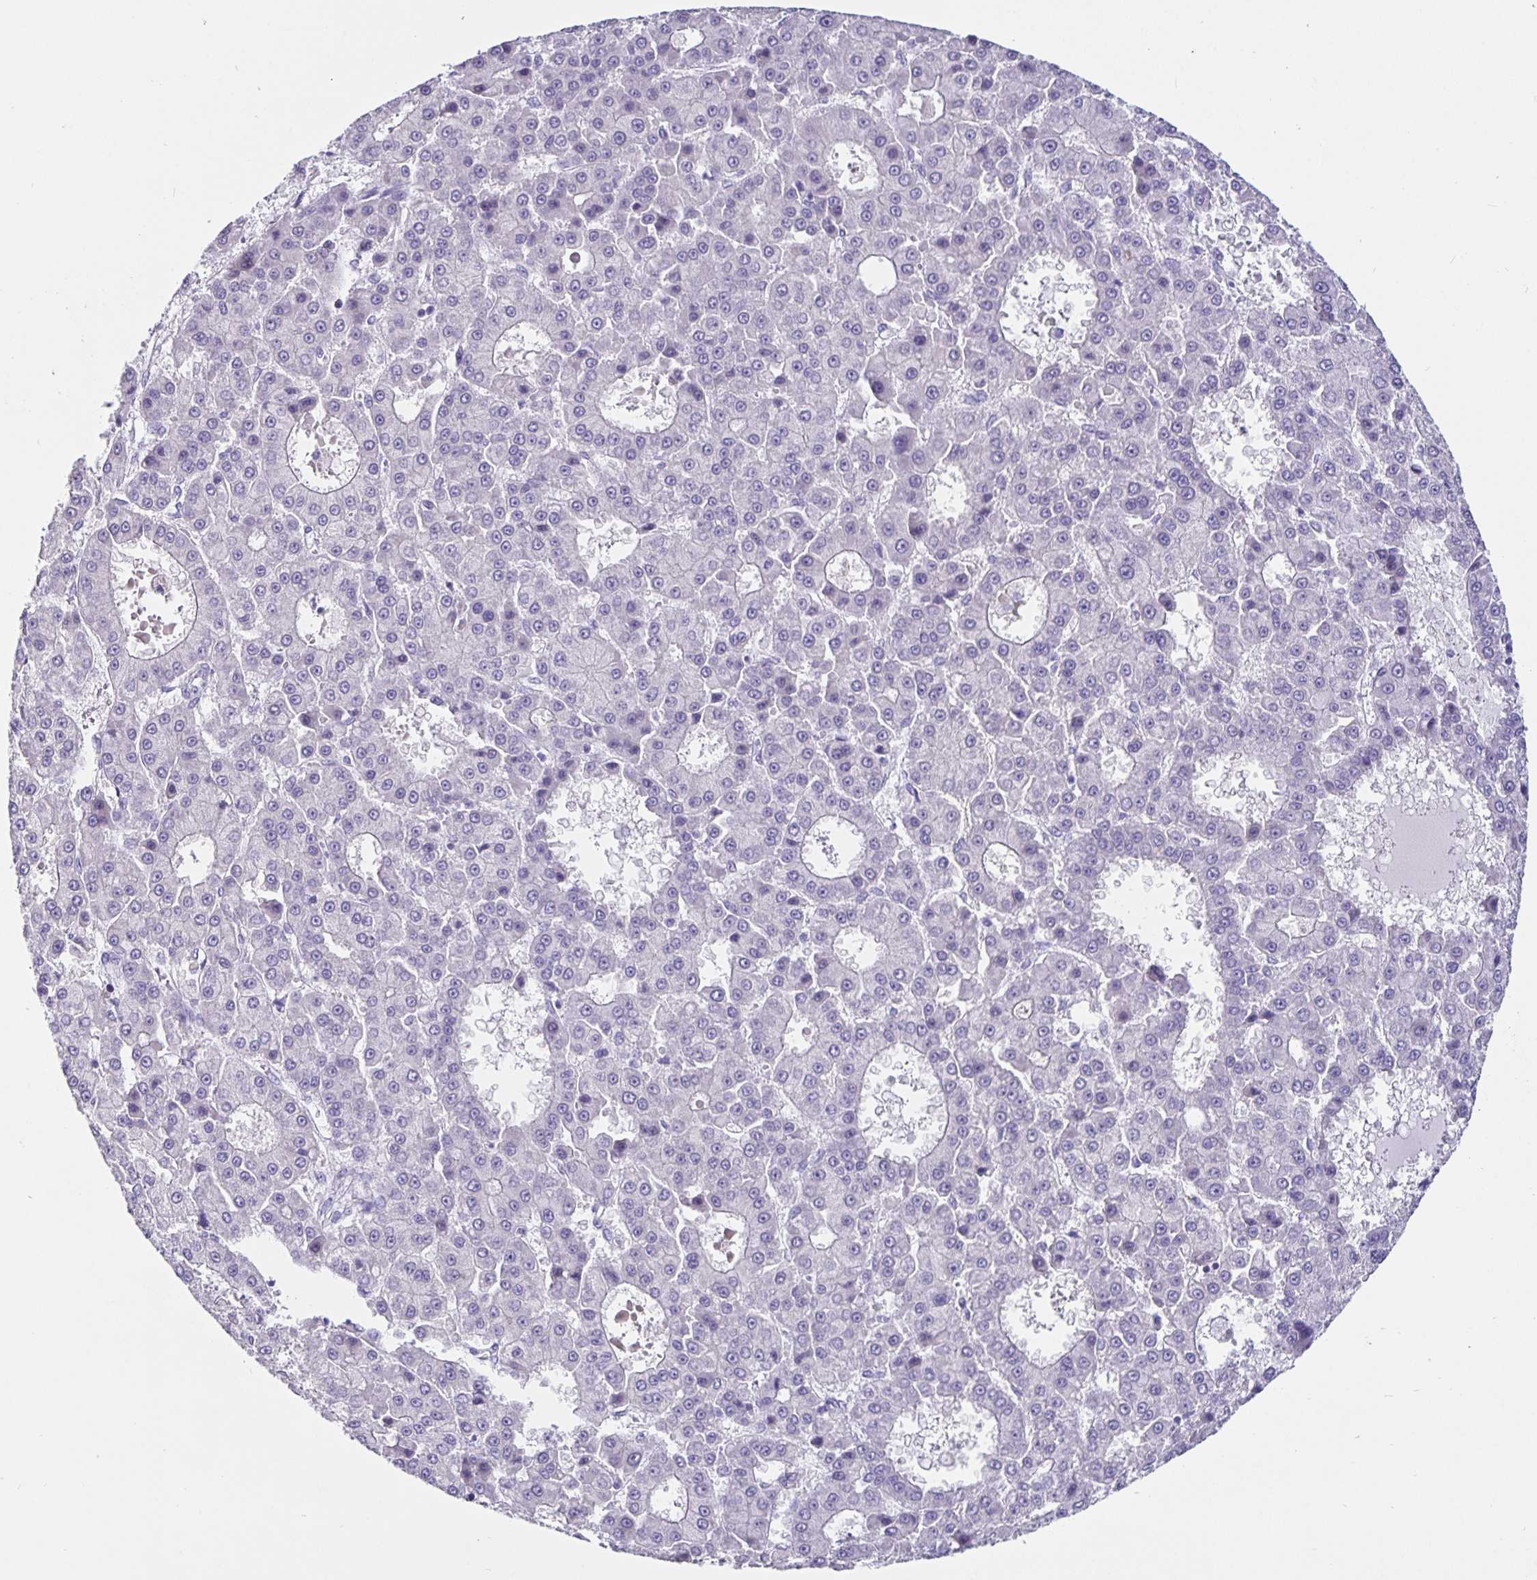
{"staining": {"intensity": "negative", "quantity": "none", "location": "none"}, "tissue": "liver cancer", "cell_type": "Tumor cells", "image_type": "cancer", "snomed": [{"axis": "morphology", "description": "Carcinoma, Hepatocellular, NOS"}, {"axis": "topography", "description": "Liver"}], "caption": "Liver hepatocellular carcinoma was stained to show a protein in brown. There is no significant expression in tumor cells.", "gene": "FOSL2", "patient": {"sex": "male", "age": 70}}